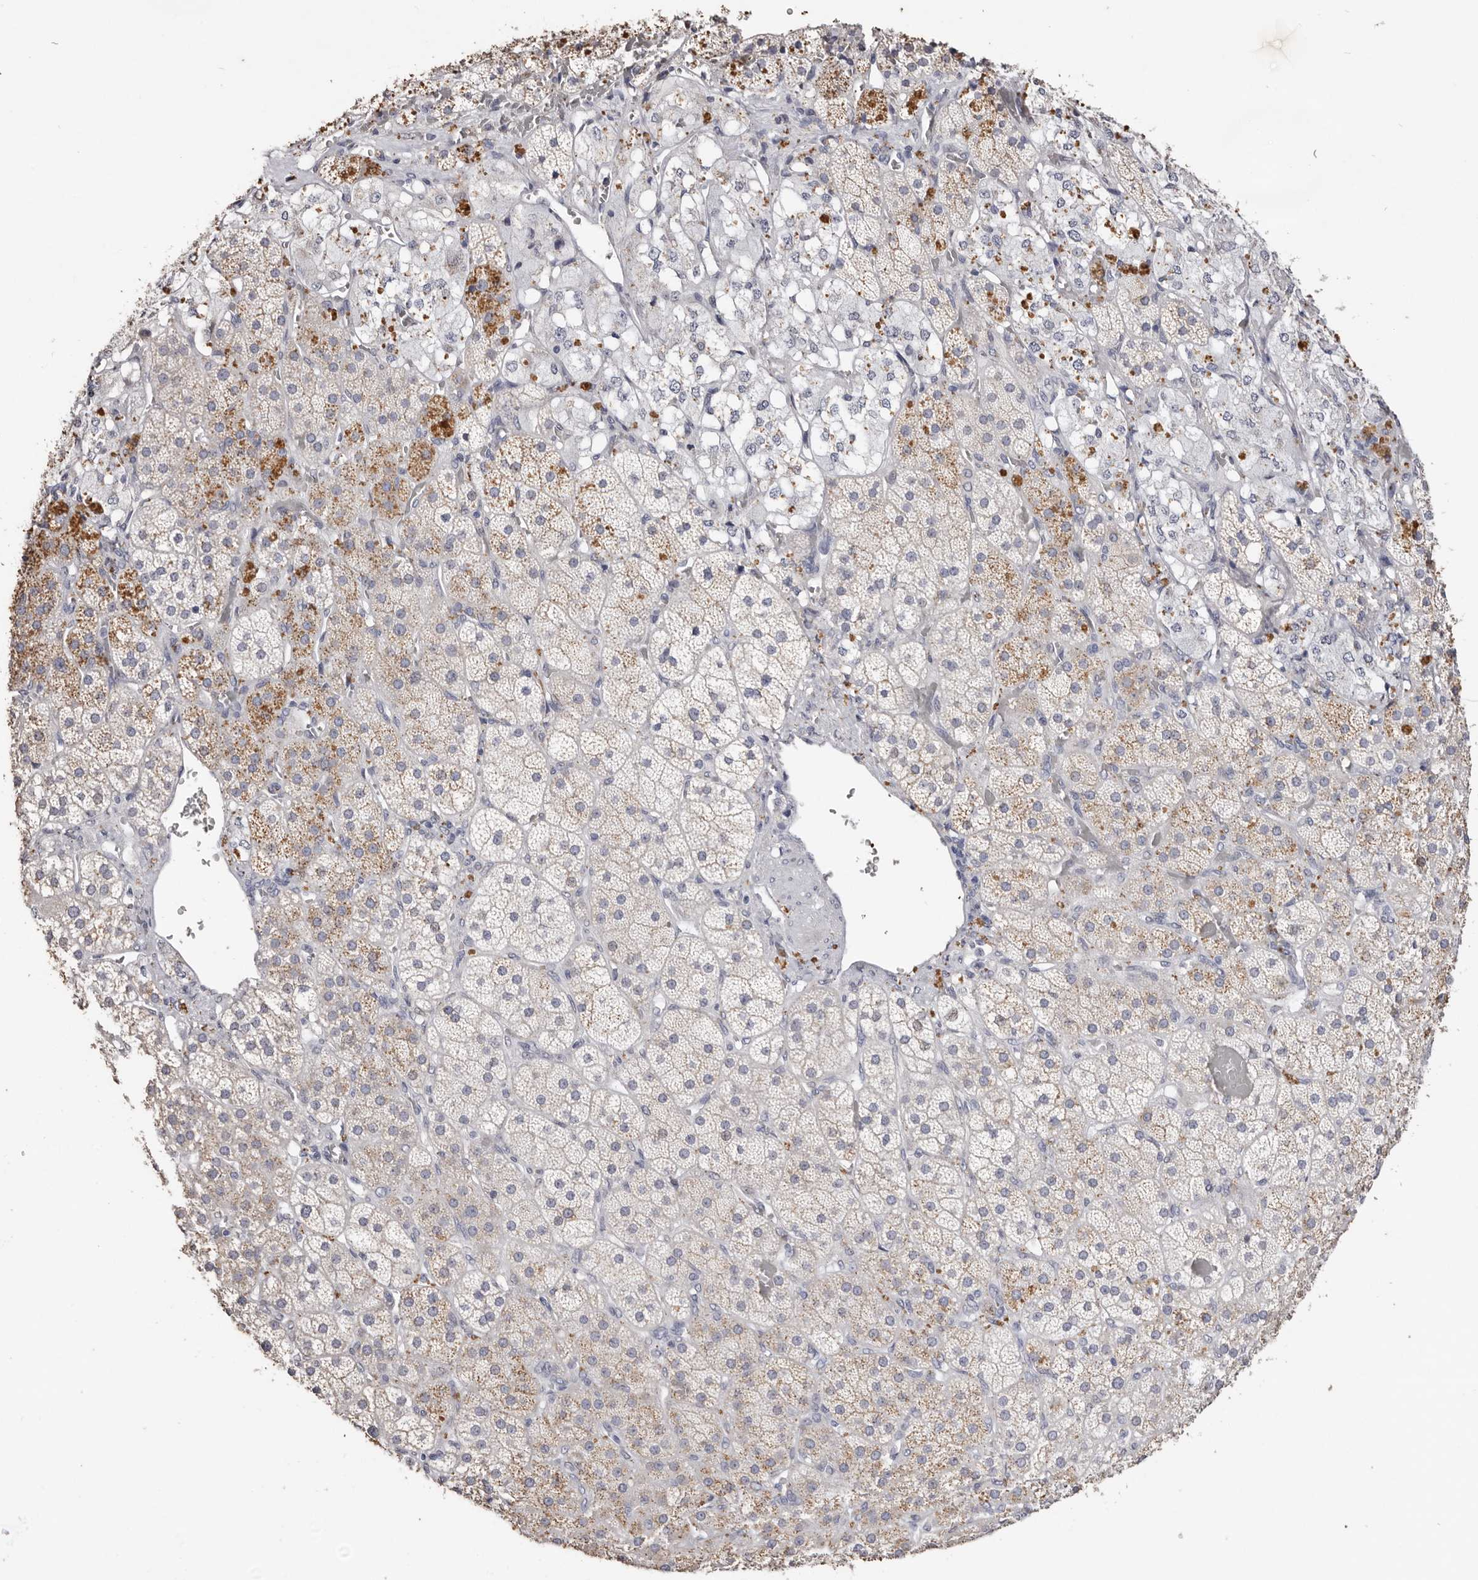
{"staining": {"intensity": "moderate", "quantity": "25%-75%", "location": "cytoplasmic/membranous"}, "tissue": "adrenal gland", "cell_type": "Glandular cells", "image_type": "normal", "snomed": [{"axis": "morphology", "description": "Normal tissue, NOS"}, {"axis": "topography", "description": "Adrenal gland"}], "caption": "Benign adrenal gland reveals moderate cytoplasmic/membranous staining in about 25%-75% of glandular cells, visualized by immunohistochemistry. (brown staining indicates protein expression, while blue staining denotes nuclei).", "gene": "LGALS7B", "patient": {"sex": "male", "age": 57}}